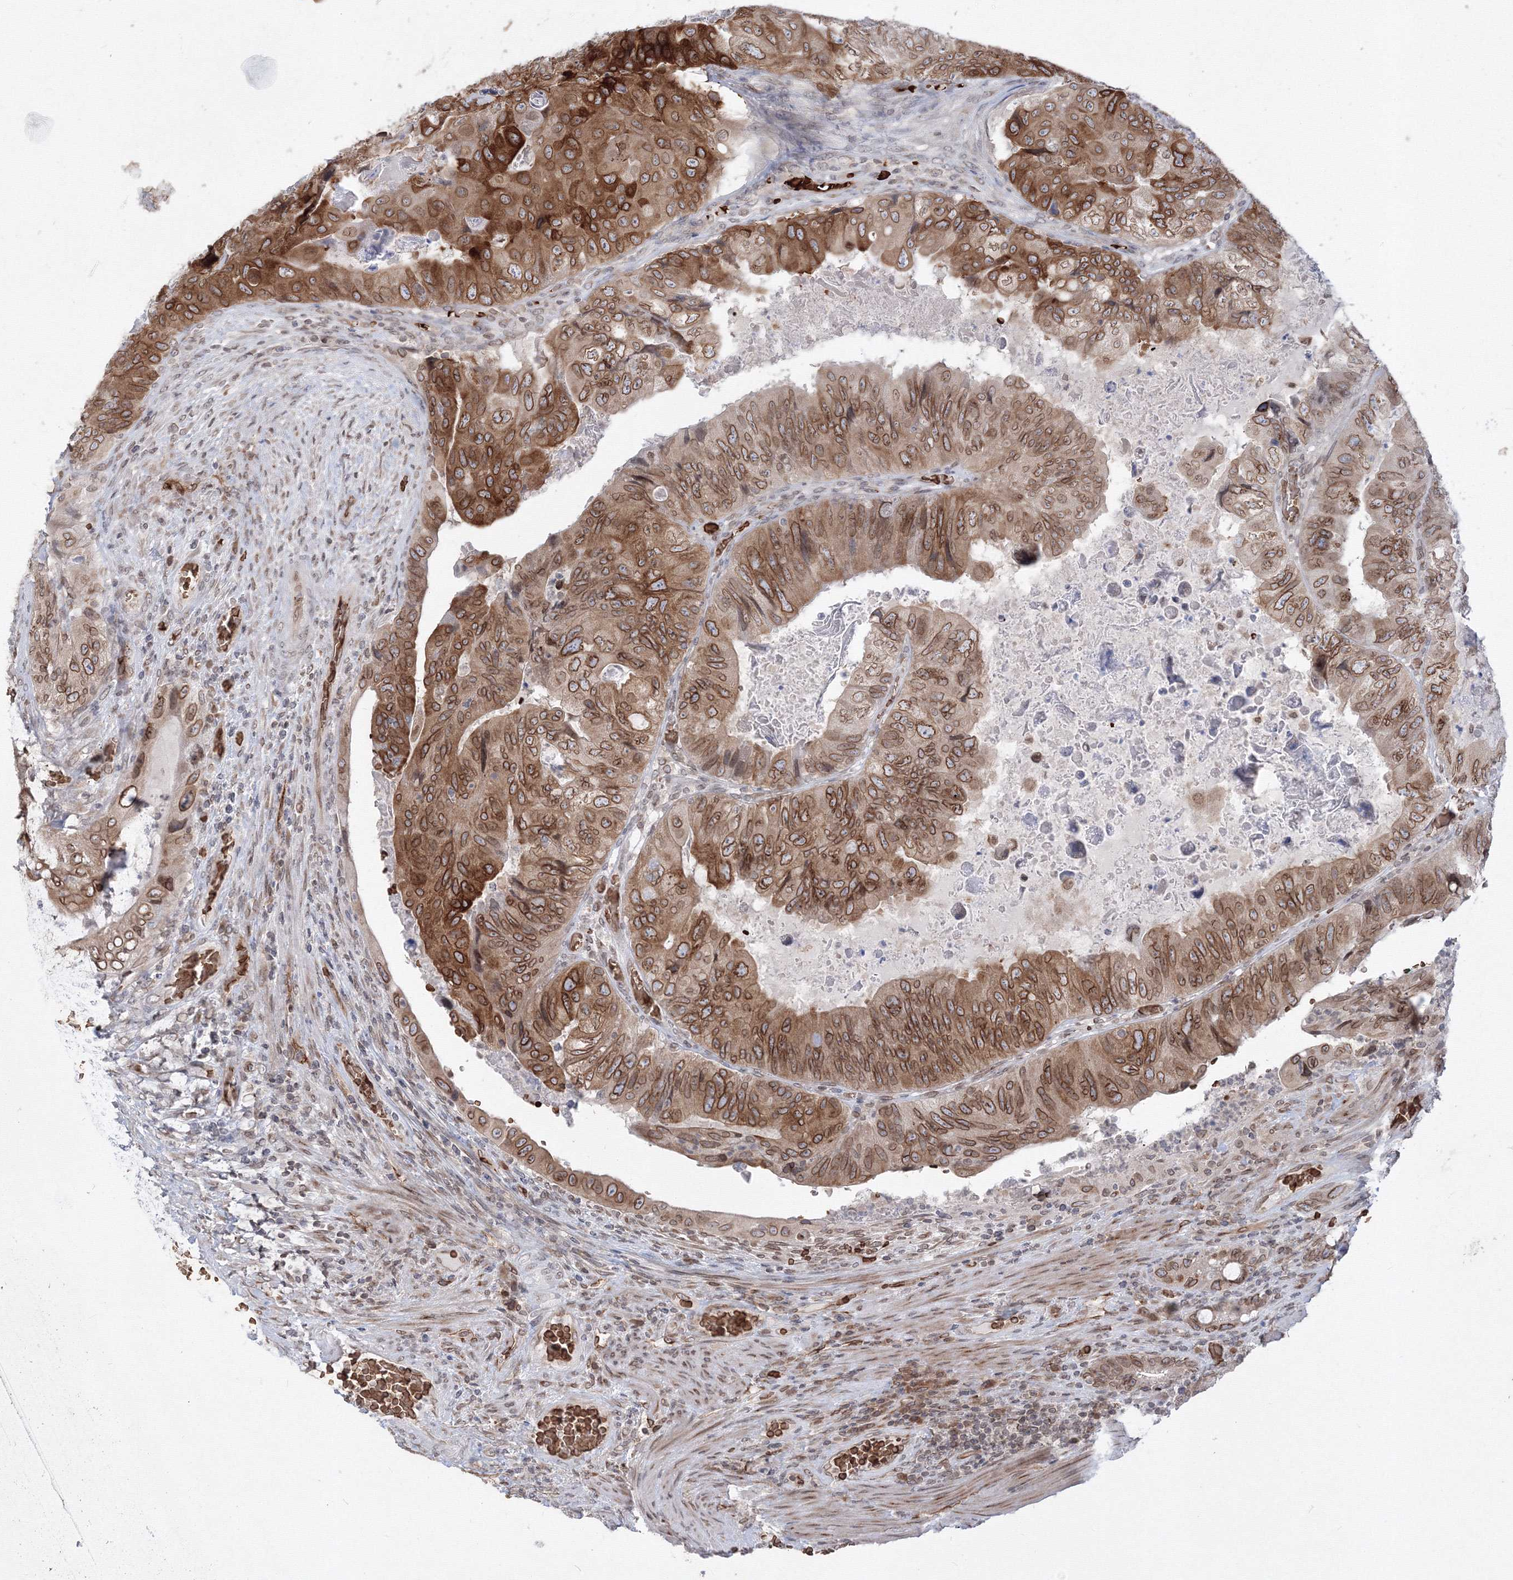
{"staining": {"intensity": "moderate", "quantity": ">75%", "location": "cytoplasmic/membranous,nuclear"}, "tissue": "colorectal cancer", "cell_type": "Tumor cells", "image_type": "cancer", "snomed": [{"axis": "morphology", "description": "Adenocarcinoma, NOS"}, {"axis": "topography", "description": "Rectum"}], "caption": "Immunohistochemical staining of human colorectal adenocarcinoma displays medium levels of moderate cytoplasmic/membranous and nuclear protein expression in about >75% of tumor cells.", "gene": "DNAJB2", "patient": {"sex": "male", "age": 63}}